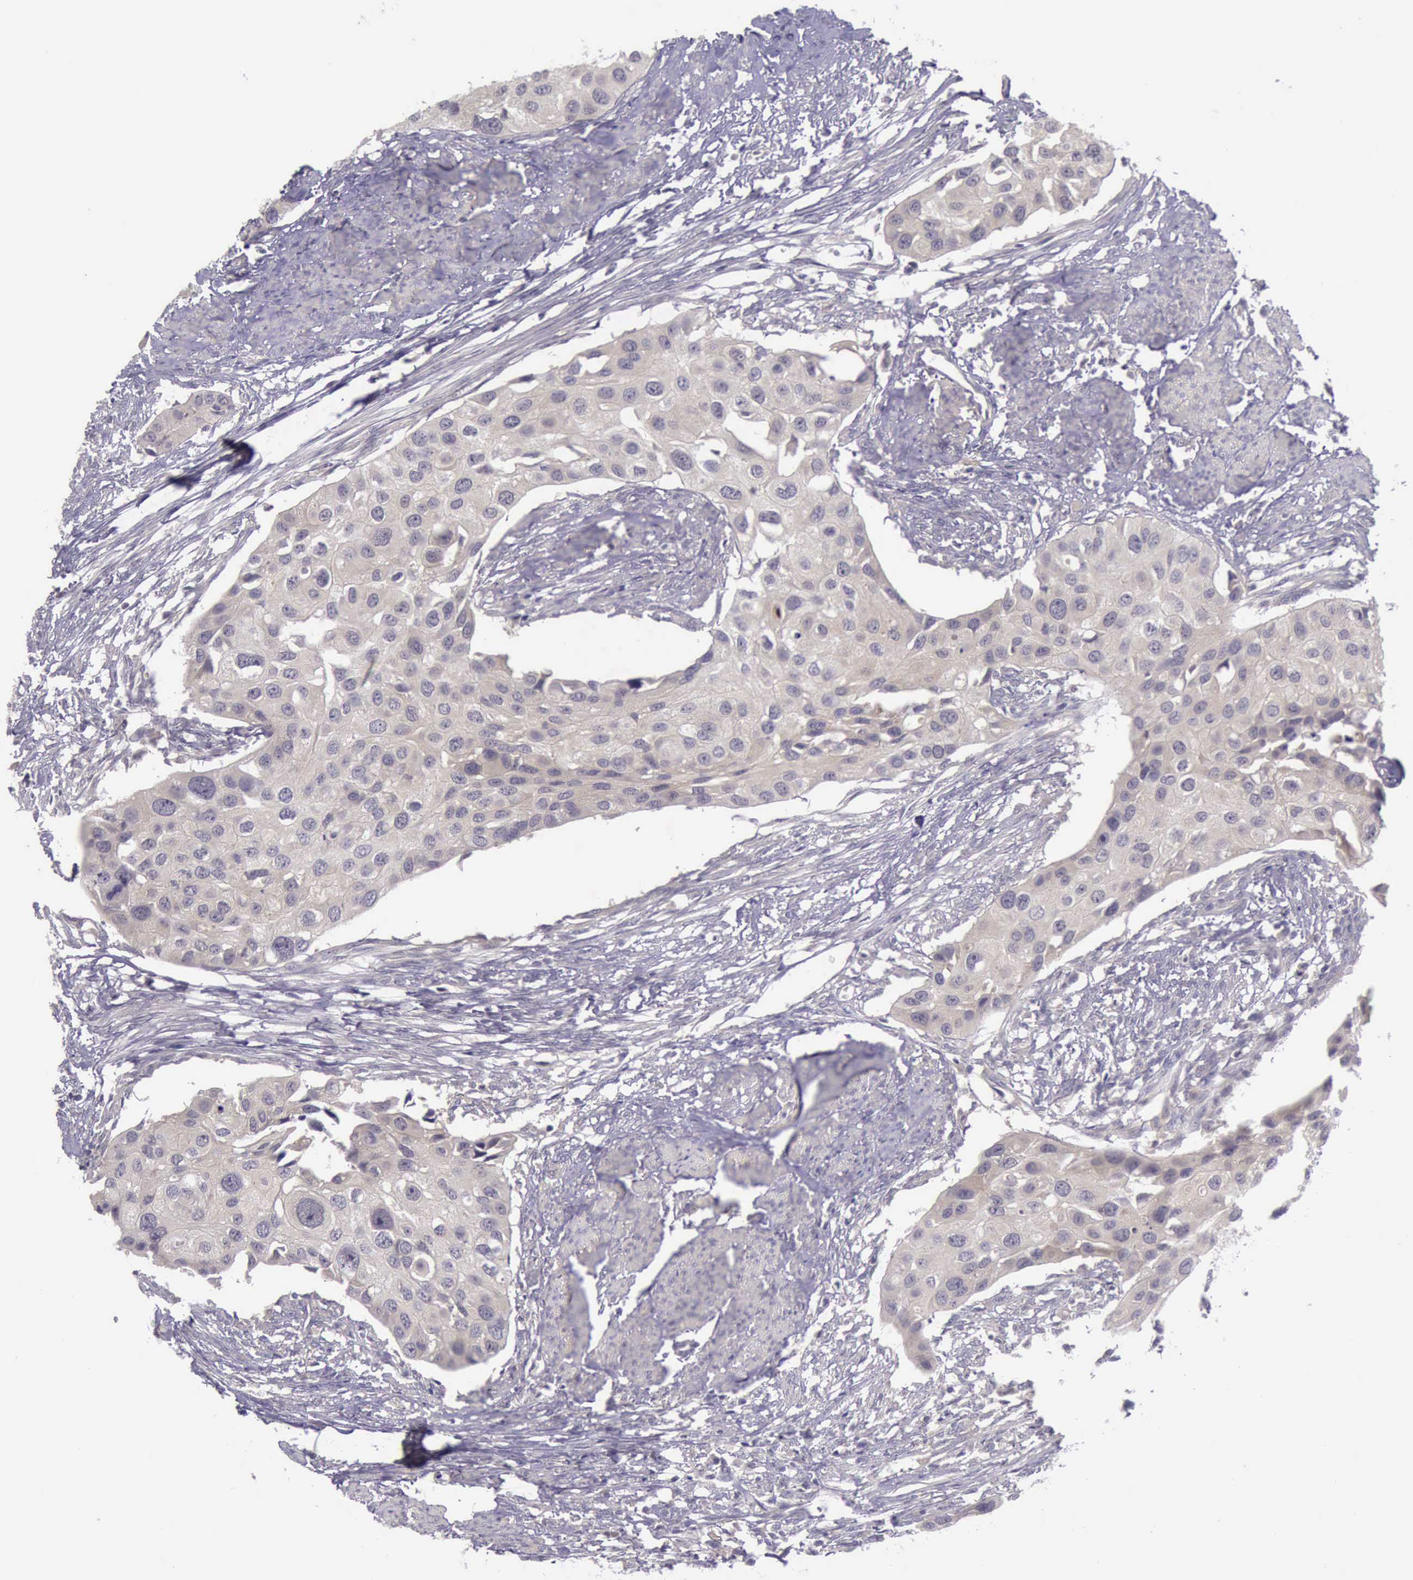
{"staining": {"intensity": "negative", "quantity": "none", "location": "none"}, "tissue": "urothelial cancer", "cell_type": "Tumor cells", "image_type": "cancer", "snomed": [{"axis": "morphology", "description": "Urothelial carcinoma, High grade"}, {"axis": "topography", "description": "Urinary bladder"}], "caption": "An image of urothelial cancer stained for a protein reveals no brown staining in tumor cells.", "gene": "ARNT2", "patient": {"sex": "male", "age": 55}}